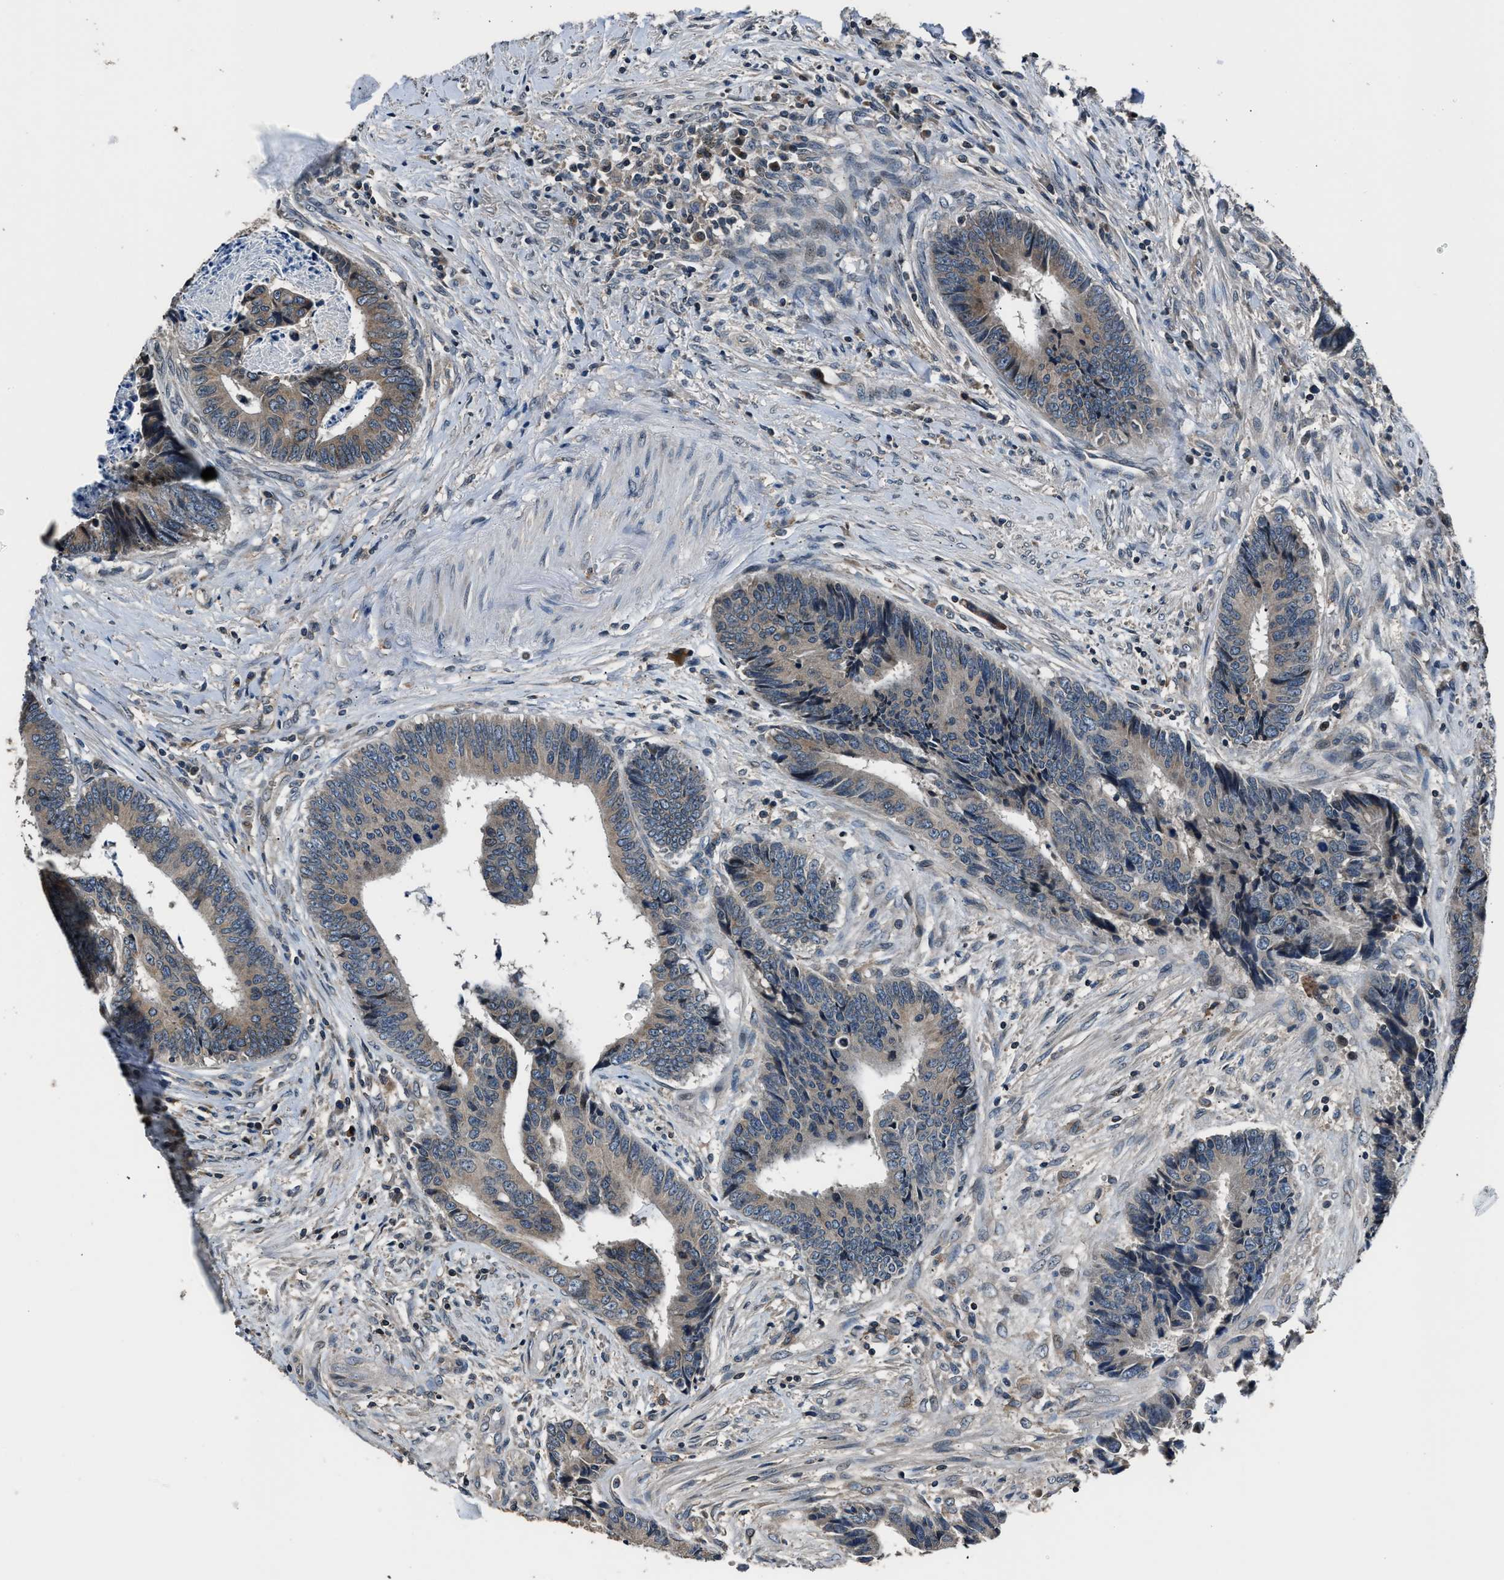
{"staining": {"intensity": "weak", "quantity": "25%-75%", "location": "cytoplasmic/membranous"}, "tissue": "colorectal cancer", "cell_type": "Tumor cells", "image_type": "cancer", "snomed": [{"axis": "morphology", "description": "Adenocarcinoma, NOS"}, {"axis": "topography", "description": "Rectum"}], "caption": "Brown immunohistochemical staining in human adenocarcinoma (colorectal) exhibits weak cytoplasmic/membranous expression in about 25%-75% of tumor cells.", "gene": "TNRC18", "patient": {"sex": "male", "age": 84}}